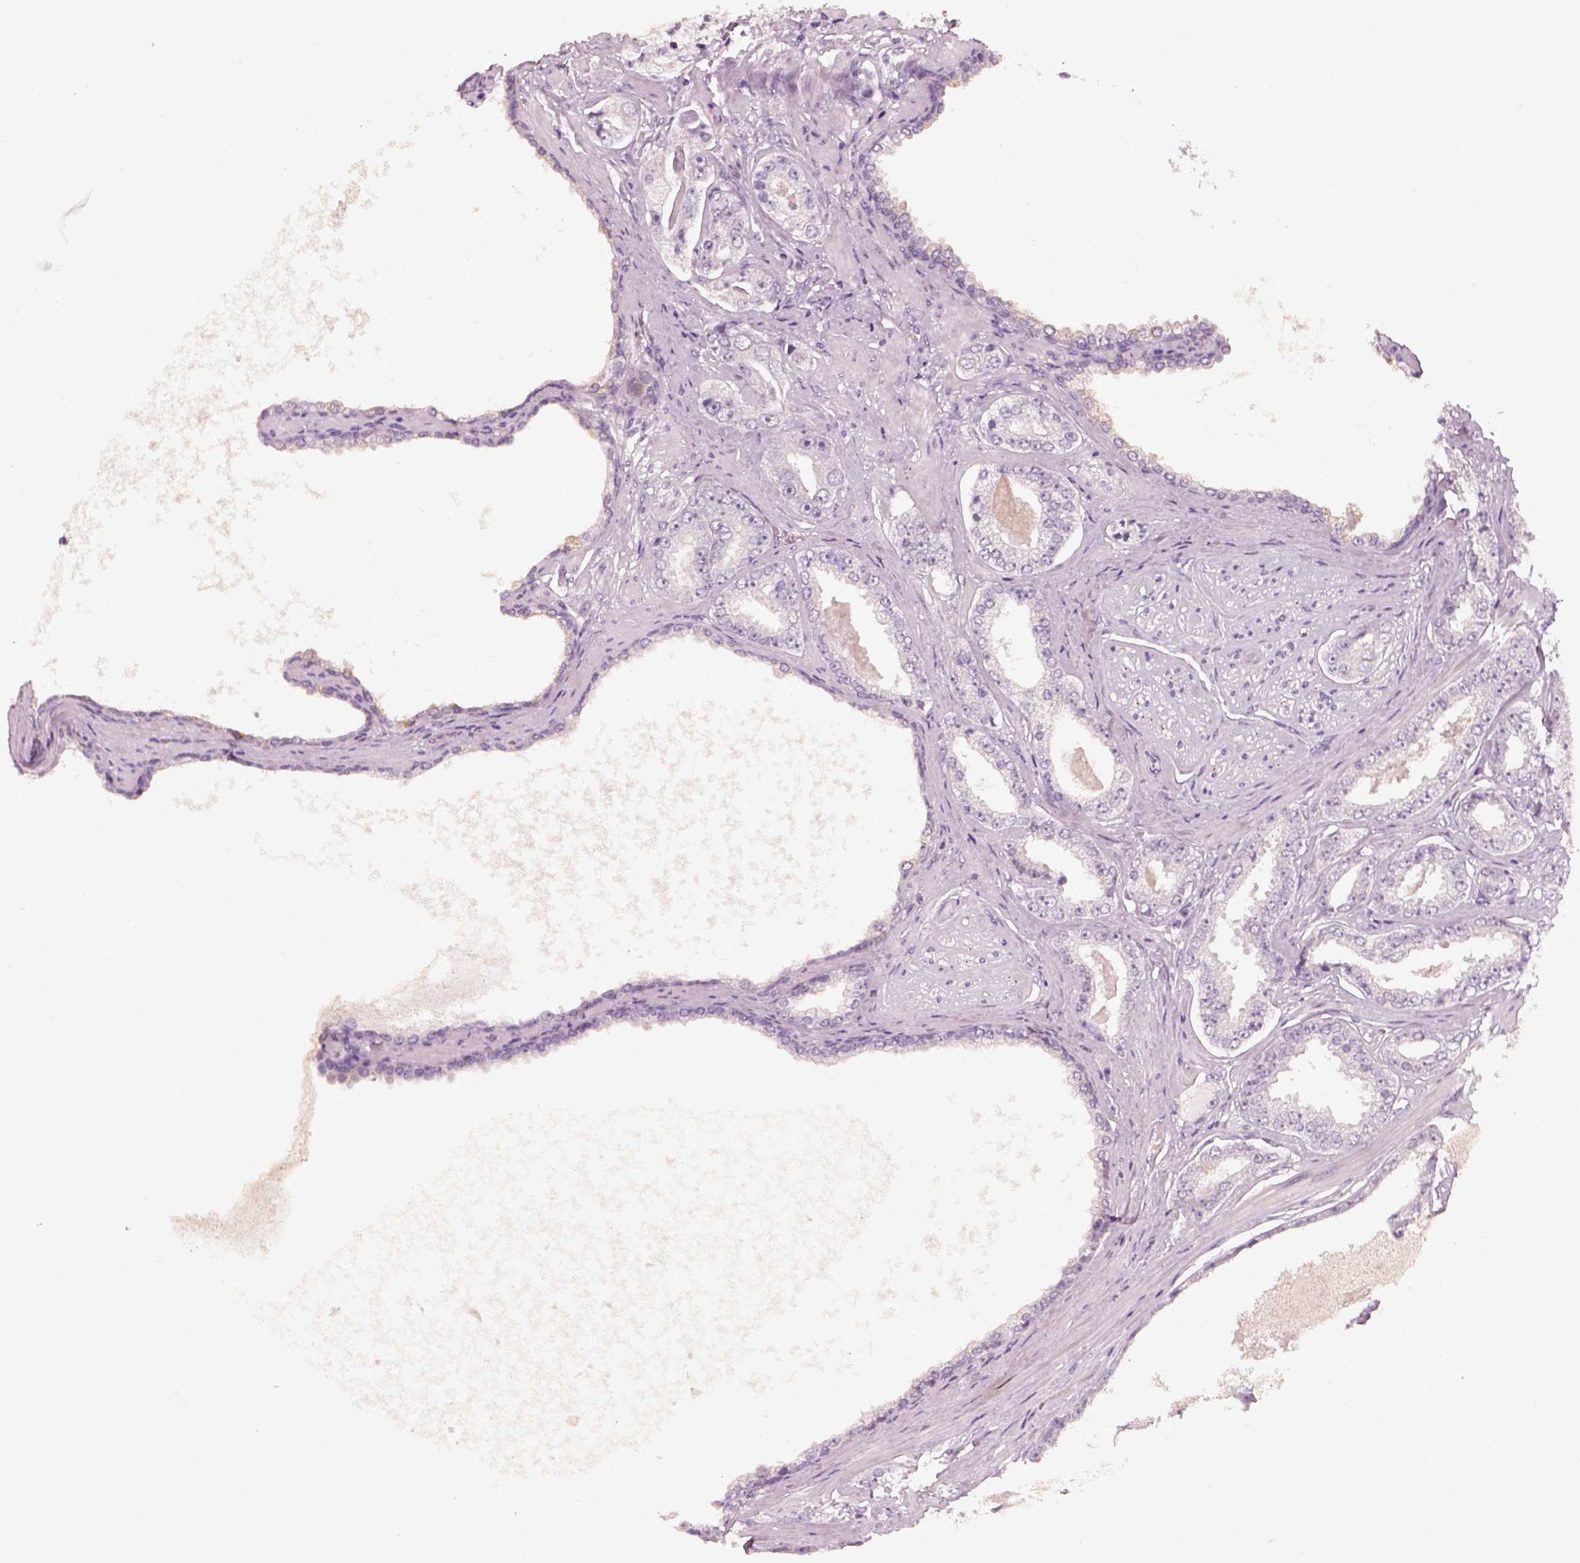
{"staining": {"intensity": "negative", "quantity": "none", "location": "none"}, "tissue": "prostate cancer", "cell_type": "Tumor cells", "image_type": "cancer", "snomed": [{"axis": "morphology", "description": "Adenocarcinoma, NOS"}, {"axis": "topography", "description": "Prostate"}], "caption": "A histopathology image of prostate adenocarcinoma stained for a protein shows no brown staining in tumor cells.", "gene": "PENK", "patient": {"sex": "male", "age": 64}}